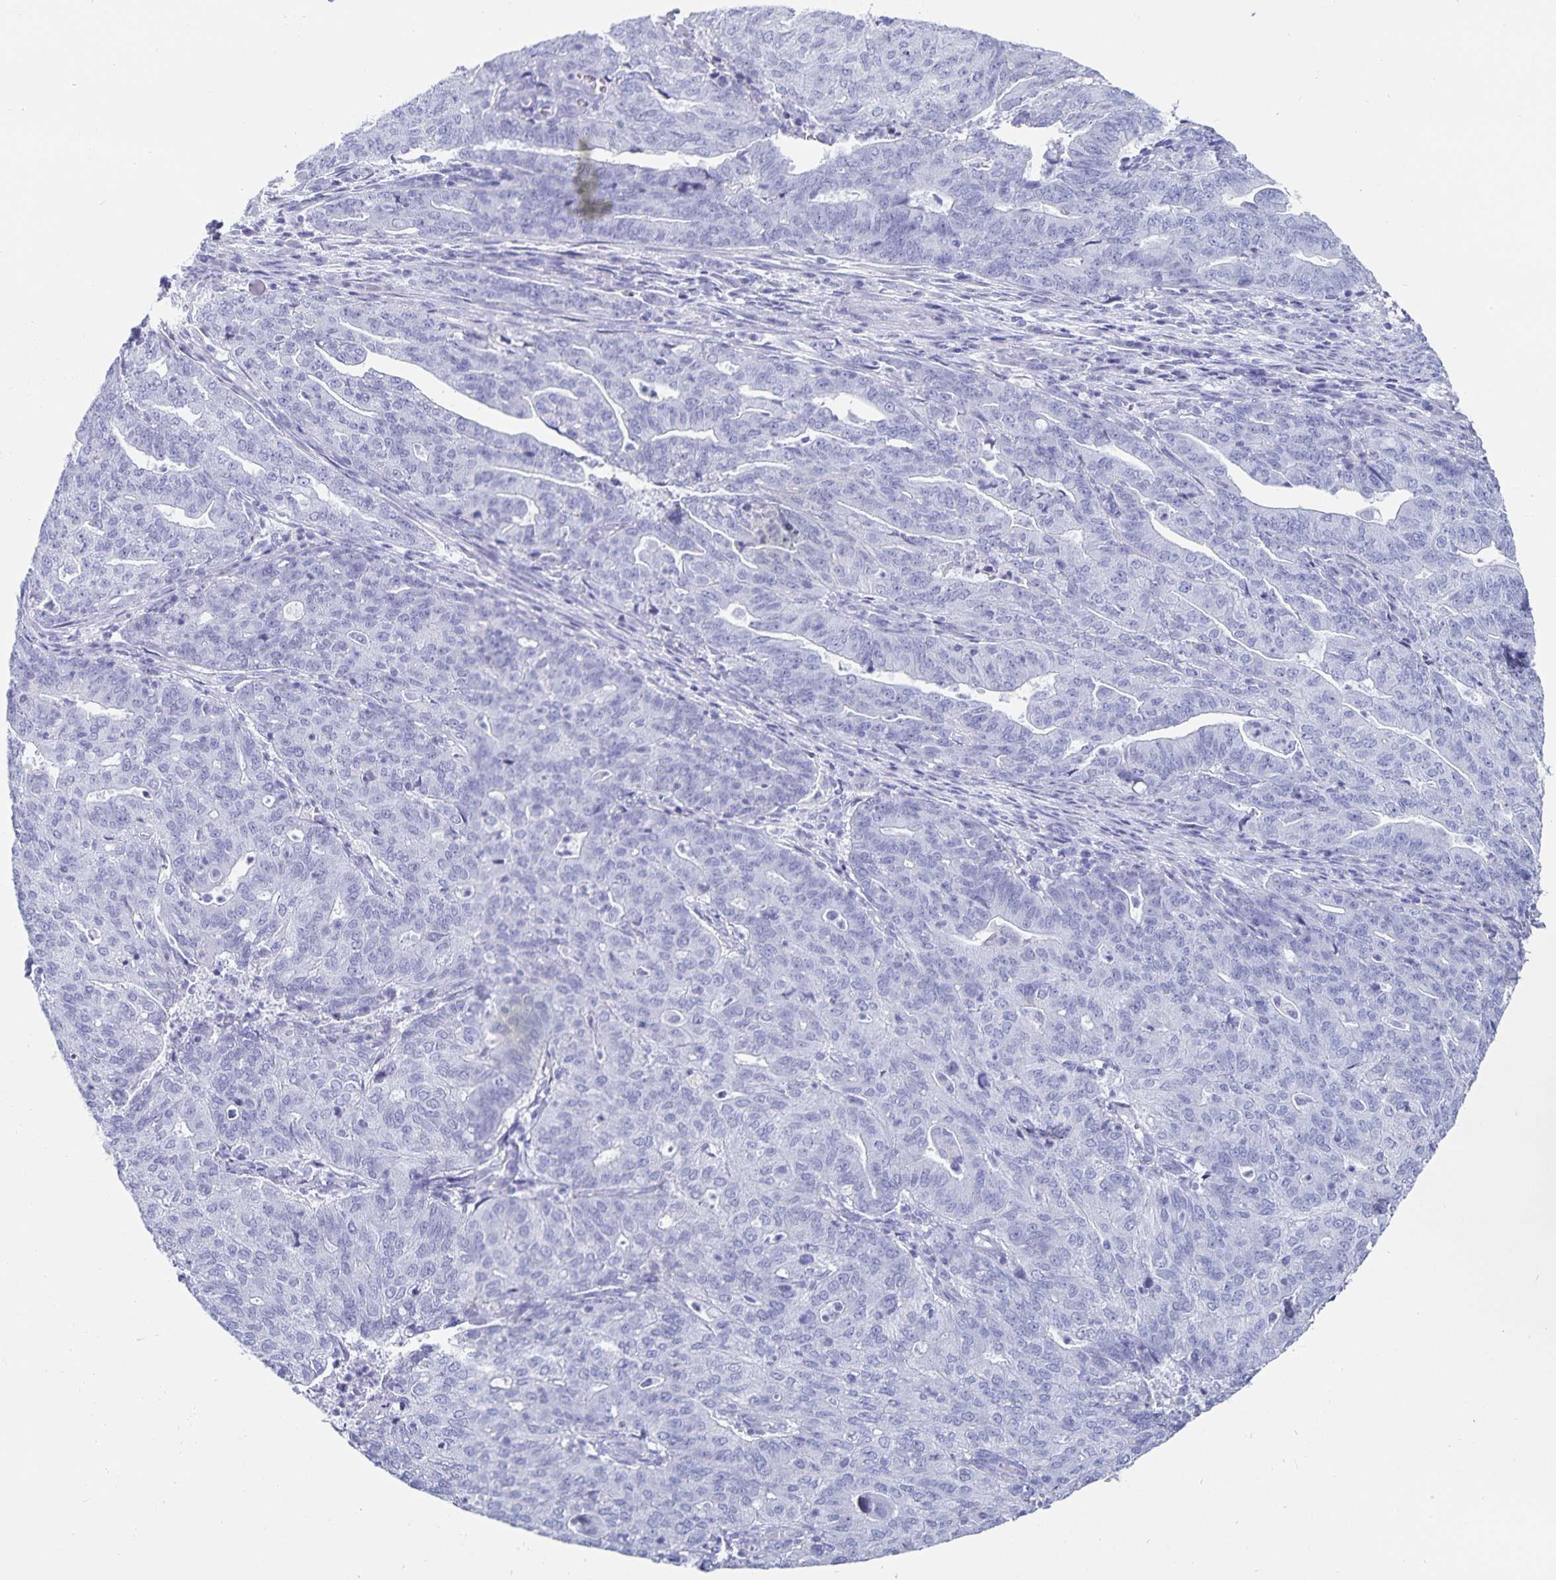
{"staining": {"intensity": "negative", "quantity": "none", "location": "none"}, "tissue": "endometrial cancer", "cell_type": "Tumor cells", "image_type": "cancer", "snomed": [{"axis": "morphology", "description": "Adenocarcinoma, NOS"}, {"axis": "topography", "description": "Endometrium"}], "caption": "This is an immunohistochemistry histopathology image of human endometrial cancer. There is no staining in tumor cells.", "gene": "C19orf73", "patient": {"sex": "female", "age": 82}}